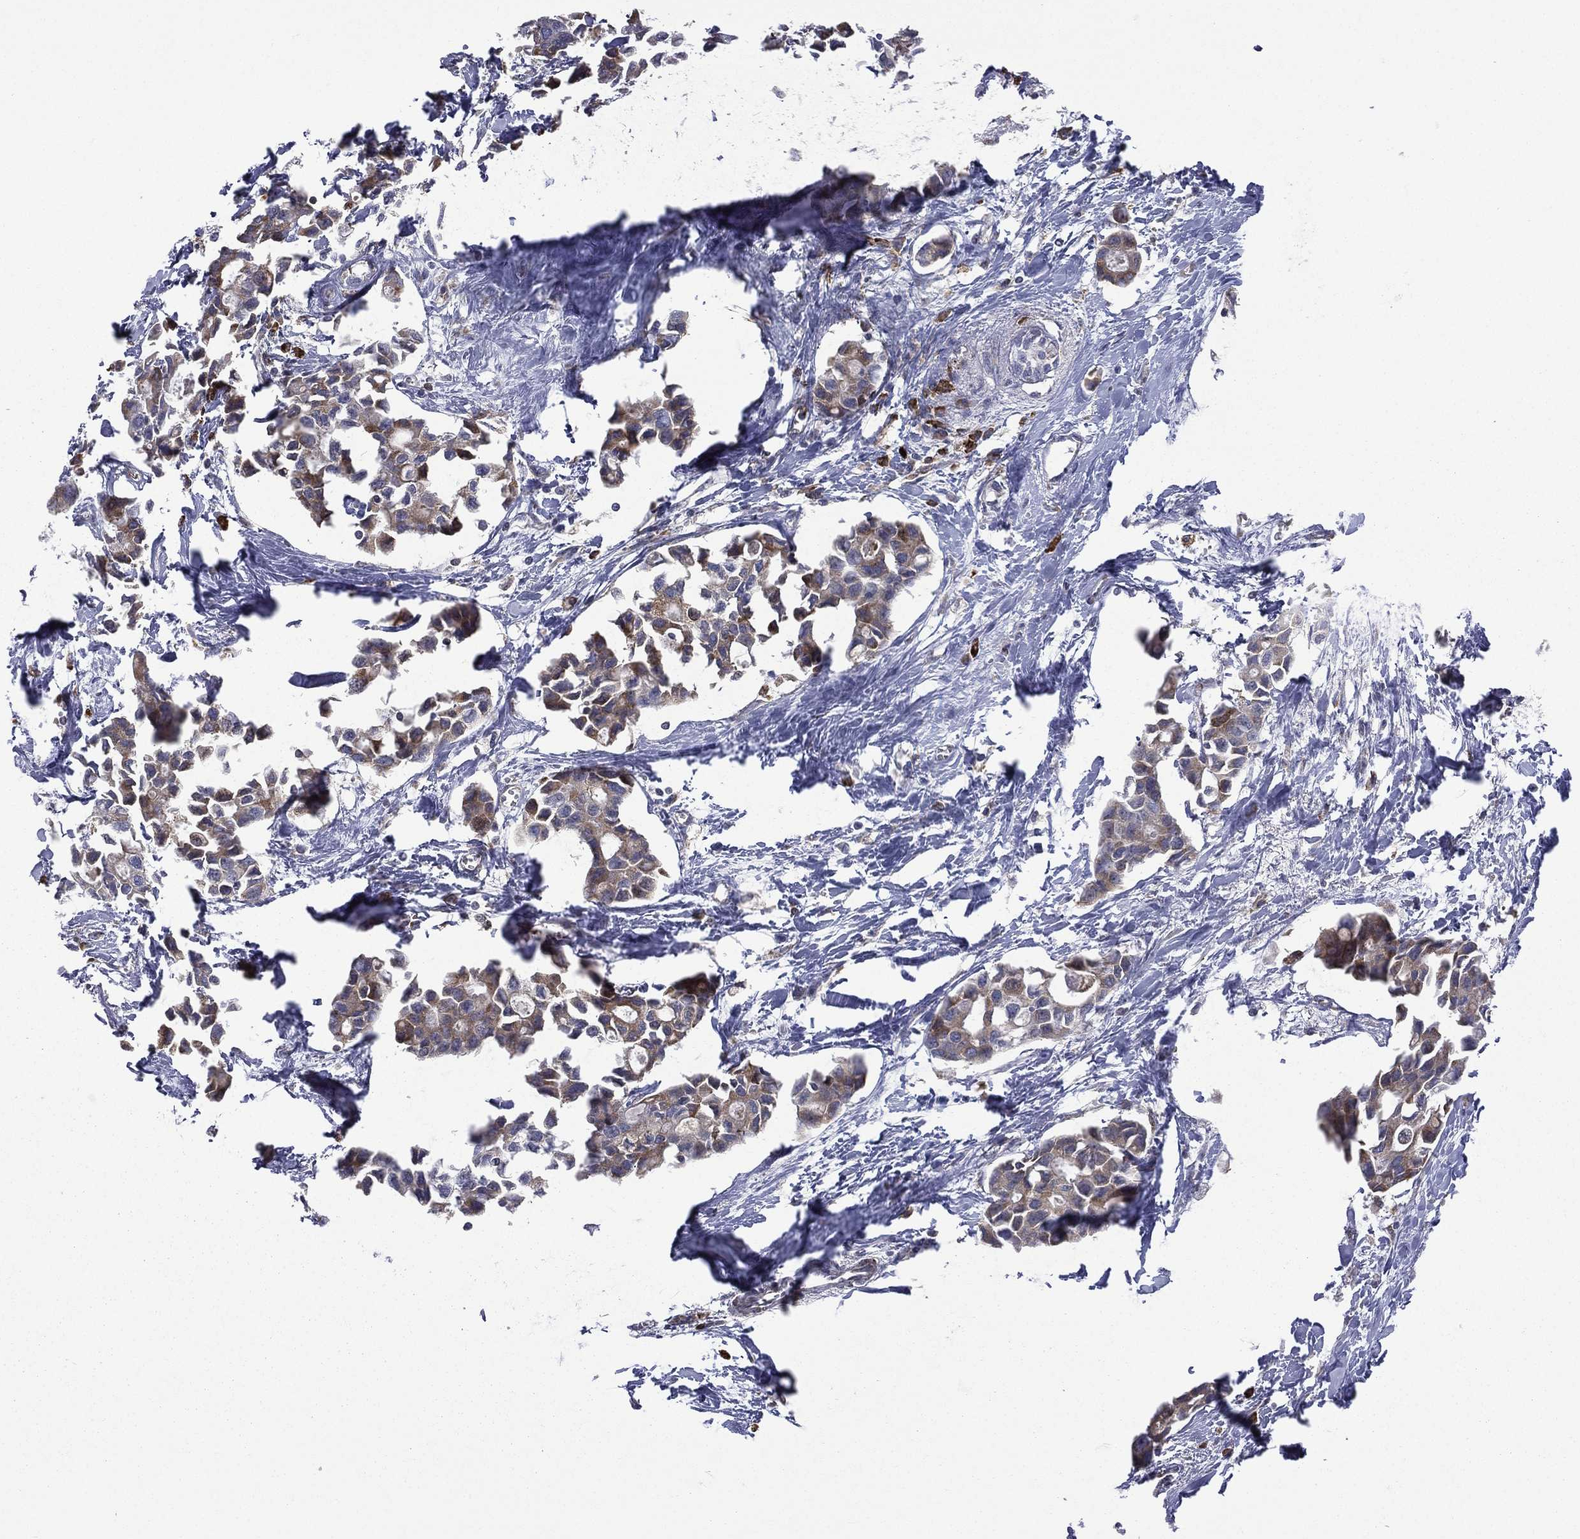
{"staining": {"intensity": "moderate", "quantity": ">75%", "location": "cytoplasmic/membranous"}, "tissue": "breast cancer", "cell_type": "Tumor cells", "image_type": "cancer", "snomed": [{"axis": "morphology", "description": "Duct carcinoma"}, {"axis": "topography", "description": "Breast"}], "caption": "This histopathology image exhibits intraductal carcinoma (breast) stained with IHC to label a protein in brown. The cytoplasmic/membranous of tumor cells show moderate positivity for the protein. Nuclei are counter-stained blue.", "gene": "C20orf96", "patient": {"sex": "female", "age": 83}}